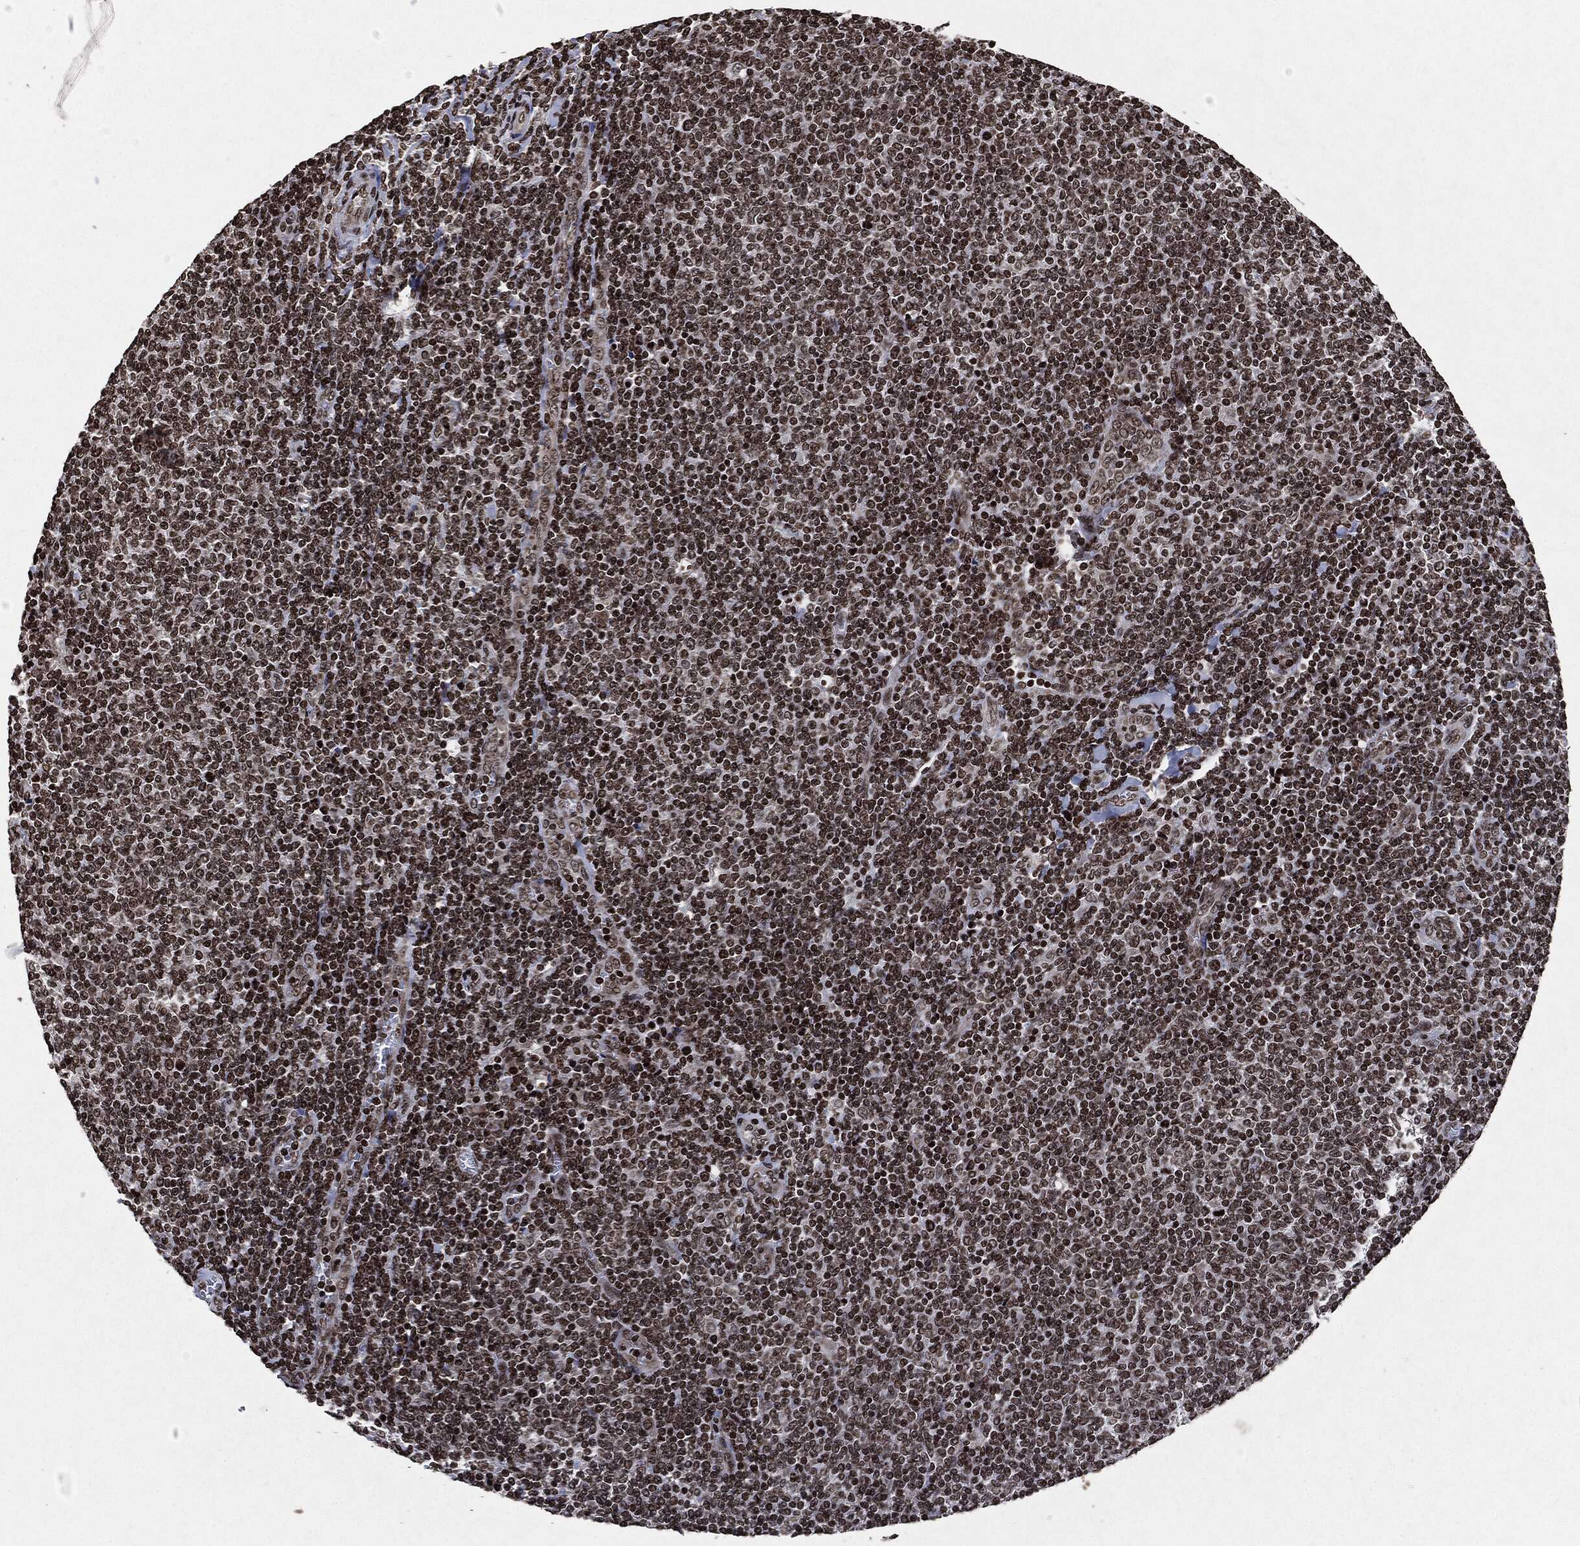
{"staining": {"intensity": "moderate", "quantity": ">75%", "location": "nuclear"}, "tissue": "lymphoma", "cell_type": "Tumor cells", "image_type": "cancer", "snomed": [{"axis": "morphology", "description": "Malignant lymphoma, non-Hodgkin's type, Low grade"}, {"axis": "topography", "description": "Lymph node"}], "caption": "Immunohistochemistry (DAB) staining of low-grade malignant lymphoma, non-Hodgkin's type exhibits moderate nuclear protein expression in about >75% of tumor cells. The staining is performed using DAB (3,3'-diaminobenzidine) brown chromogen to label protein expression. The nuclei are counter-stained blue using hematoxylin.", "gene": "JUN", "patient": {"sex": "male", "age": 52}}